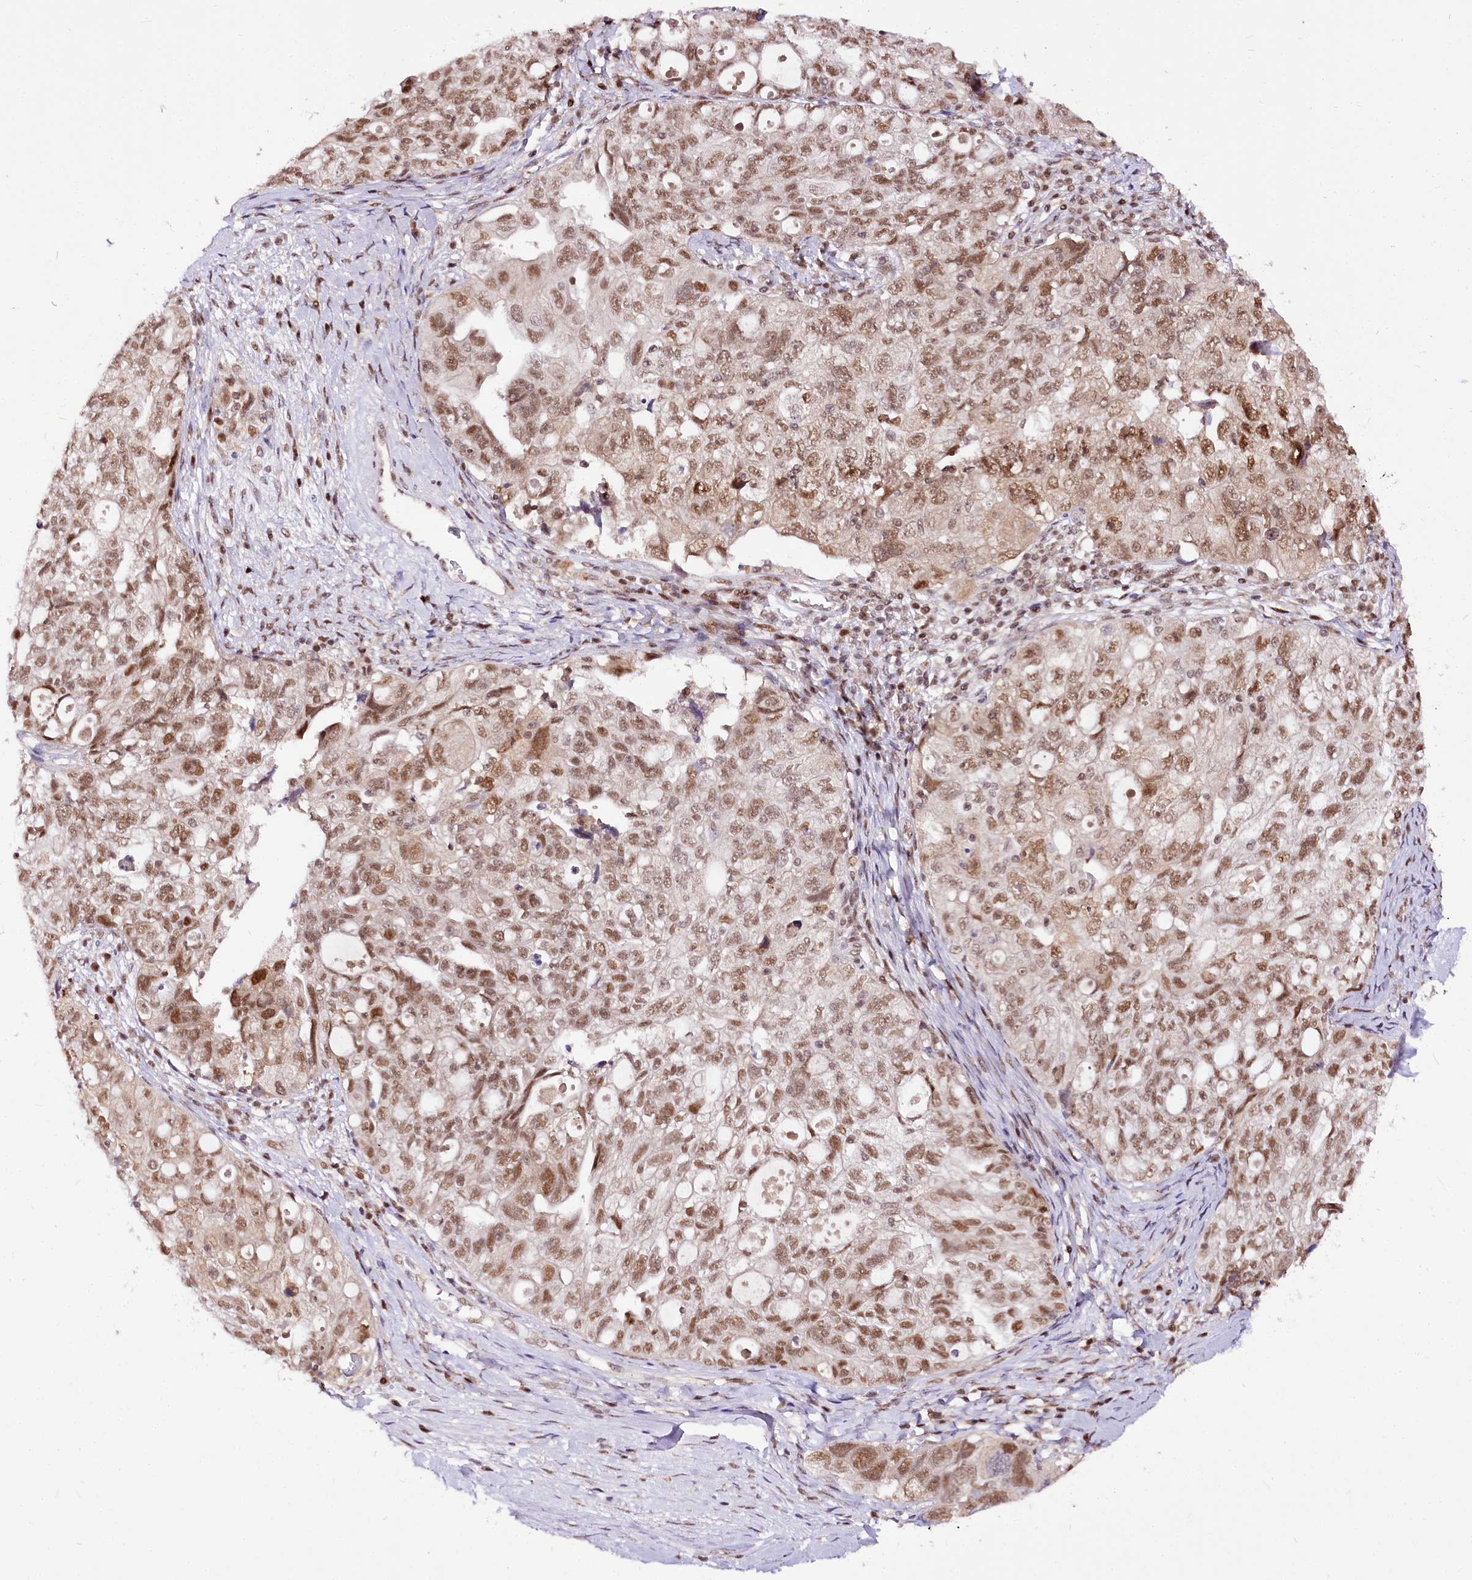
{"staining": {"intensity": "moderate", "quantity": ">75%", "location": "nuclear"}, "tissue": "ovarian cancer", "cell_type": "Tumor cells", "image_type": "cancer", "snomed": [{"axis": "morphology", "description": "Carcinoma, NOS"}, {"axis": "morphology", "description": "Cystadenocarcinoma, serous, NOS"}, {"axis": "topography", "description": "Ovary"}], "caption": "Immunohistochemistry photomicrograph of neoplastic tissue: carcinoma (ovarian) stained using immunohistochemistry displays medium levels of moderate protein expression localized specifically in the nuclear of tumor cells, appearing as a nuclear brown color.", "gene": "POLA2", "patient": {"sex": "female", "age": 69}}